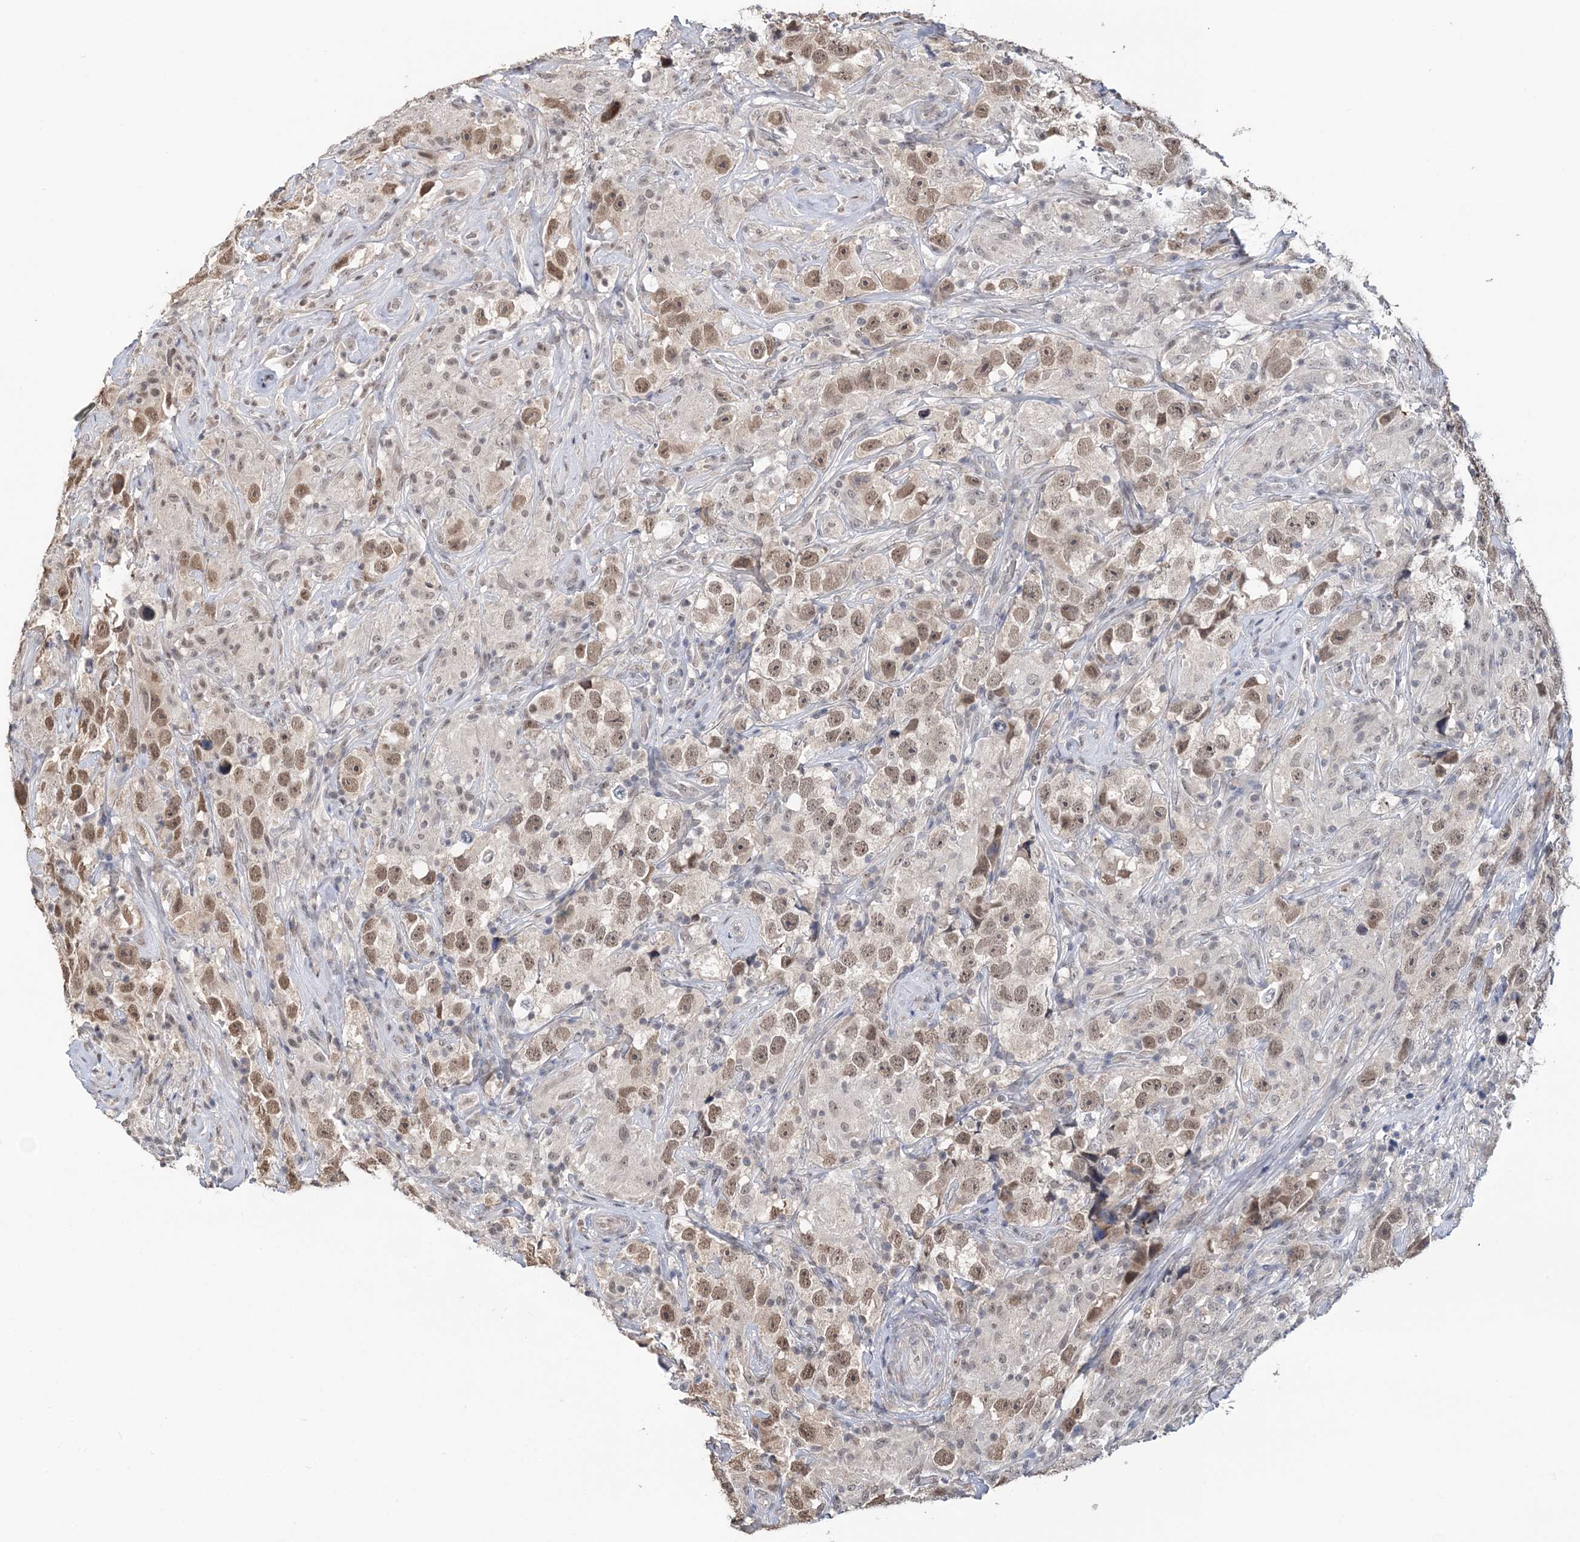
{"staining": {"intensity": "moderate", "quantity": ">75%", "location": "nuclear"}, "tissue": "testis cancer", "cell_type": "Tumor cells", "image_type": "cancer", "snomed": [{"axis": "morphology", "description": "Seminoma, NOS"}, {"axis": "topography", "description": "Testis"}], "caption": "This is an image of immunohistochemistry (IHC) staining of seminoma (testis), which shows moderate positivity in the nuclear of tumor cells.", "gene": "TSHZ2", "patient": {"sex": "male", "age": 49}}